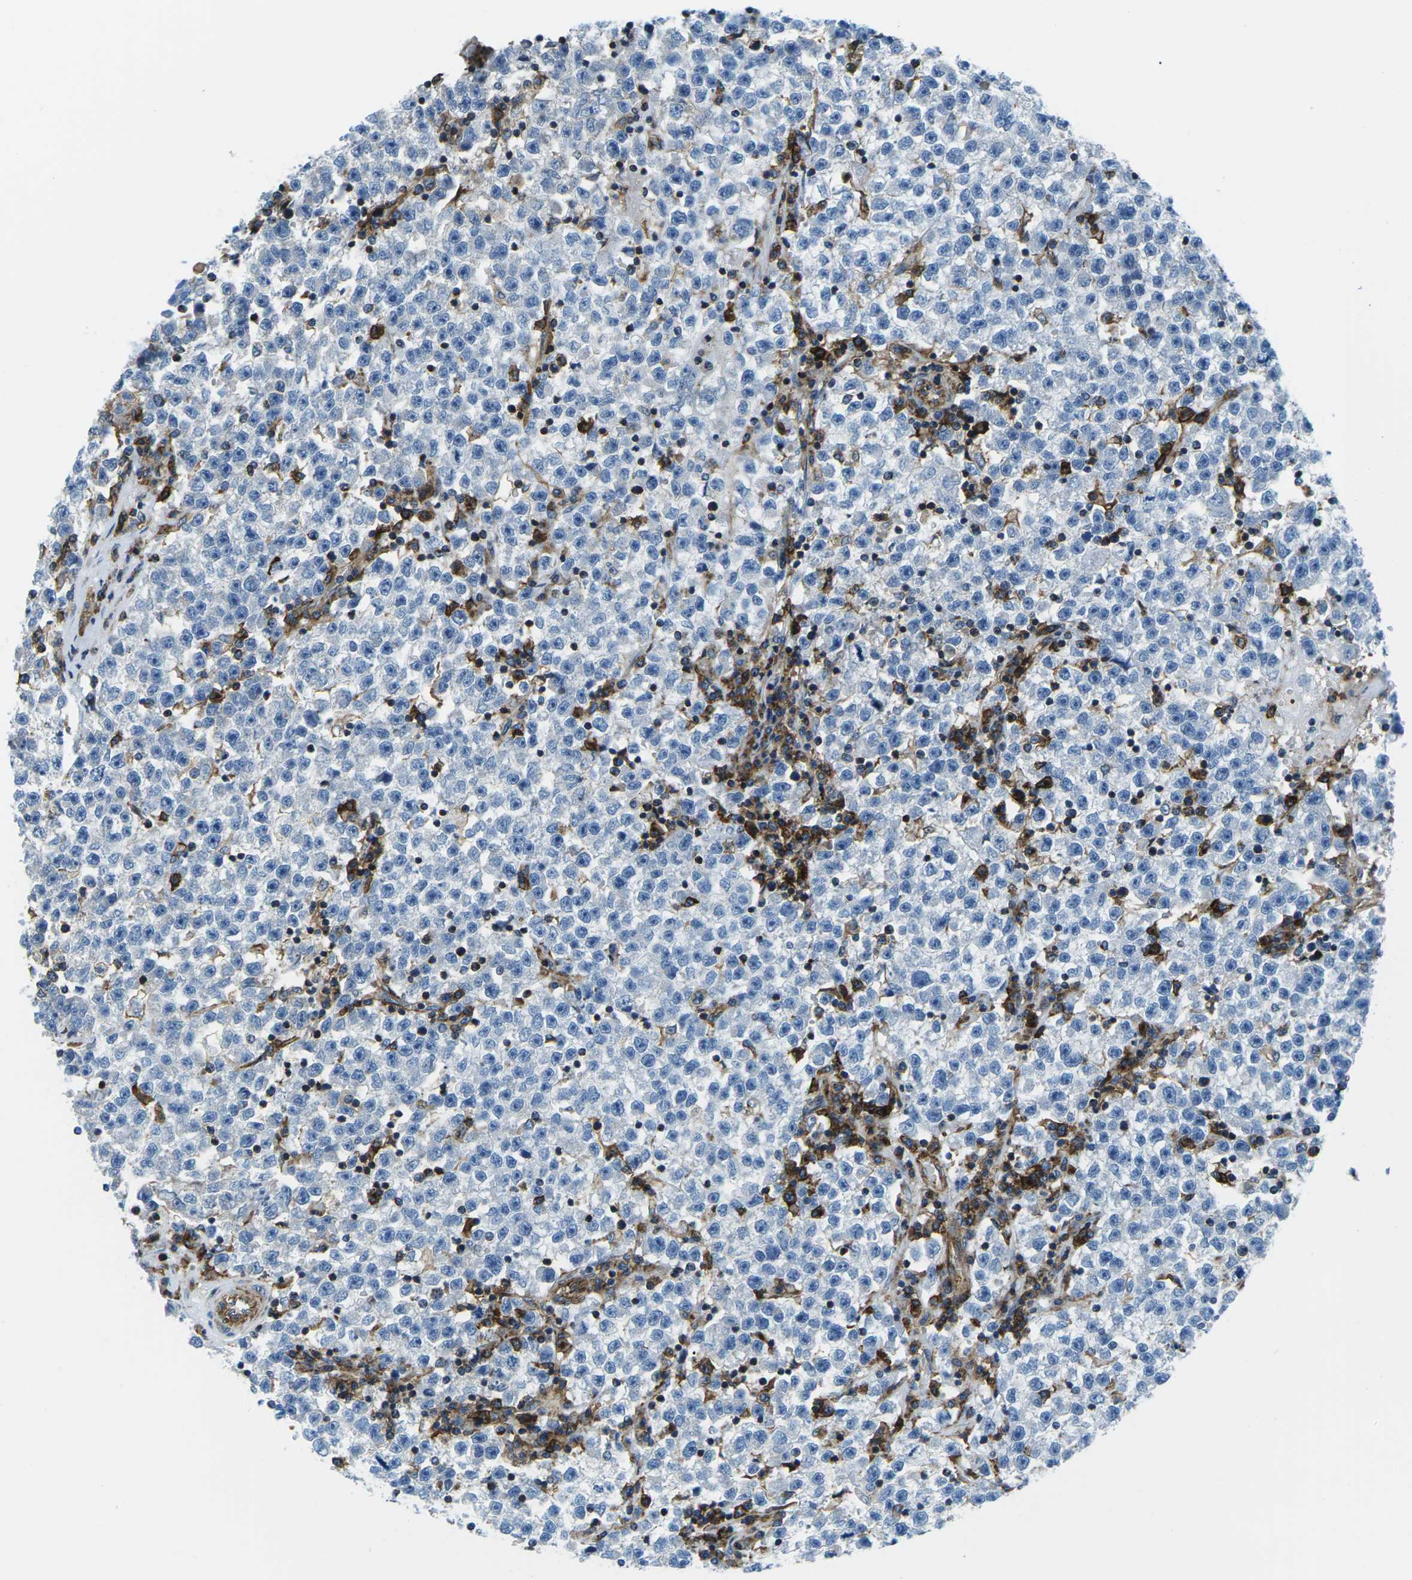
{"staining": {"intensity": "negative", "quantity": "none", "location": "none"}, "tissue": "testis cancer", "cell_type": "Tumor cells", "image_type": "cancer", "snomed": [{"axis": "morphology", "description": "Seminoma, NOS"}, {"axis": "topography", "description": "Testis"}], "caption": "A histopathology image of human testis cancer (seminoma) is negative for staining in tumor cells.", "gene": "SOCS4", "patient": {"sex": "male", "age": 22}}